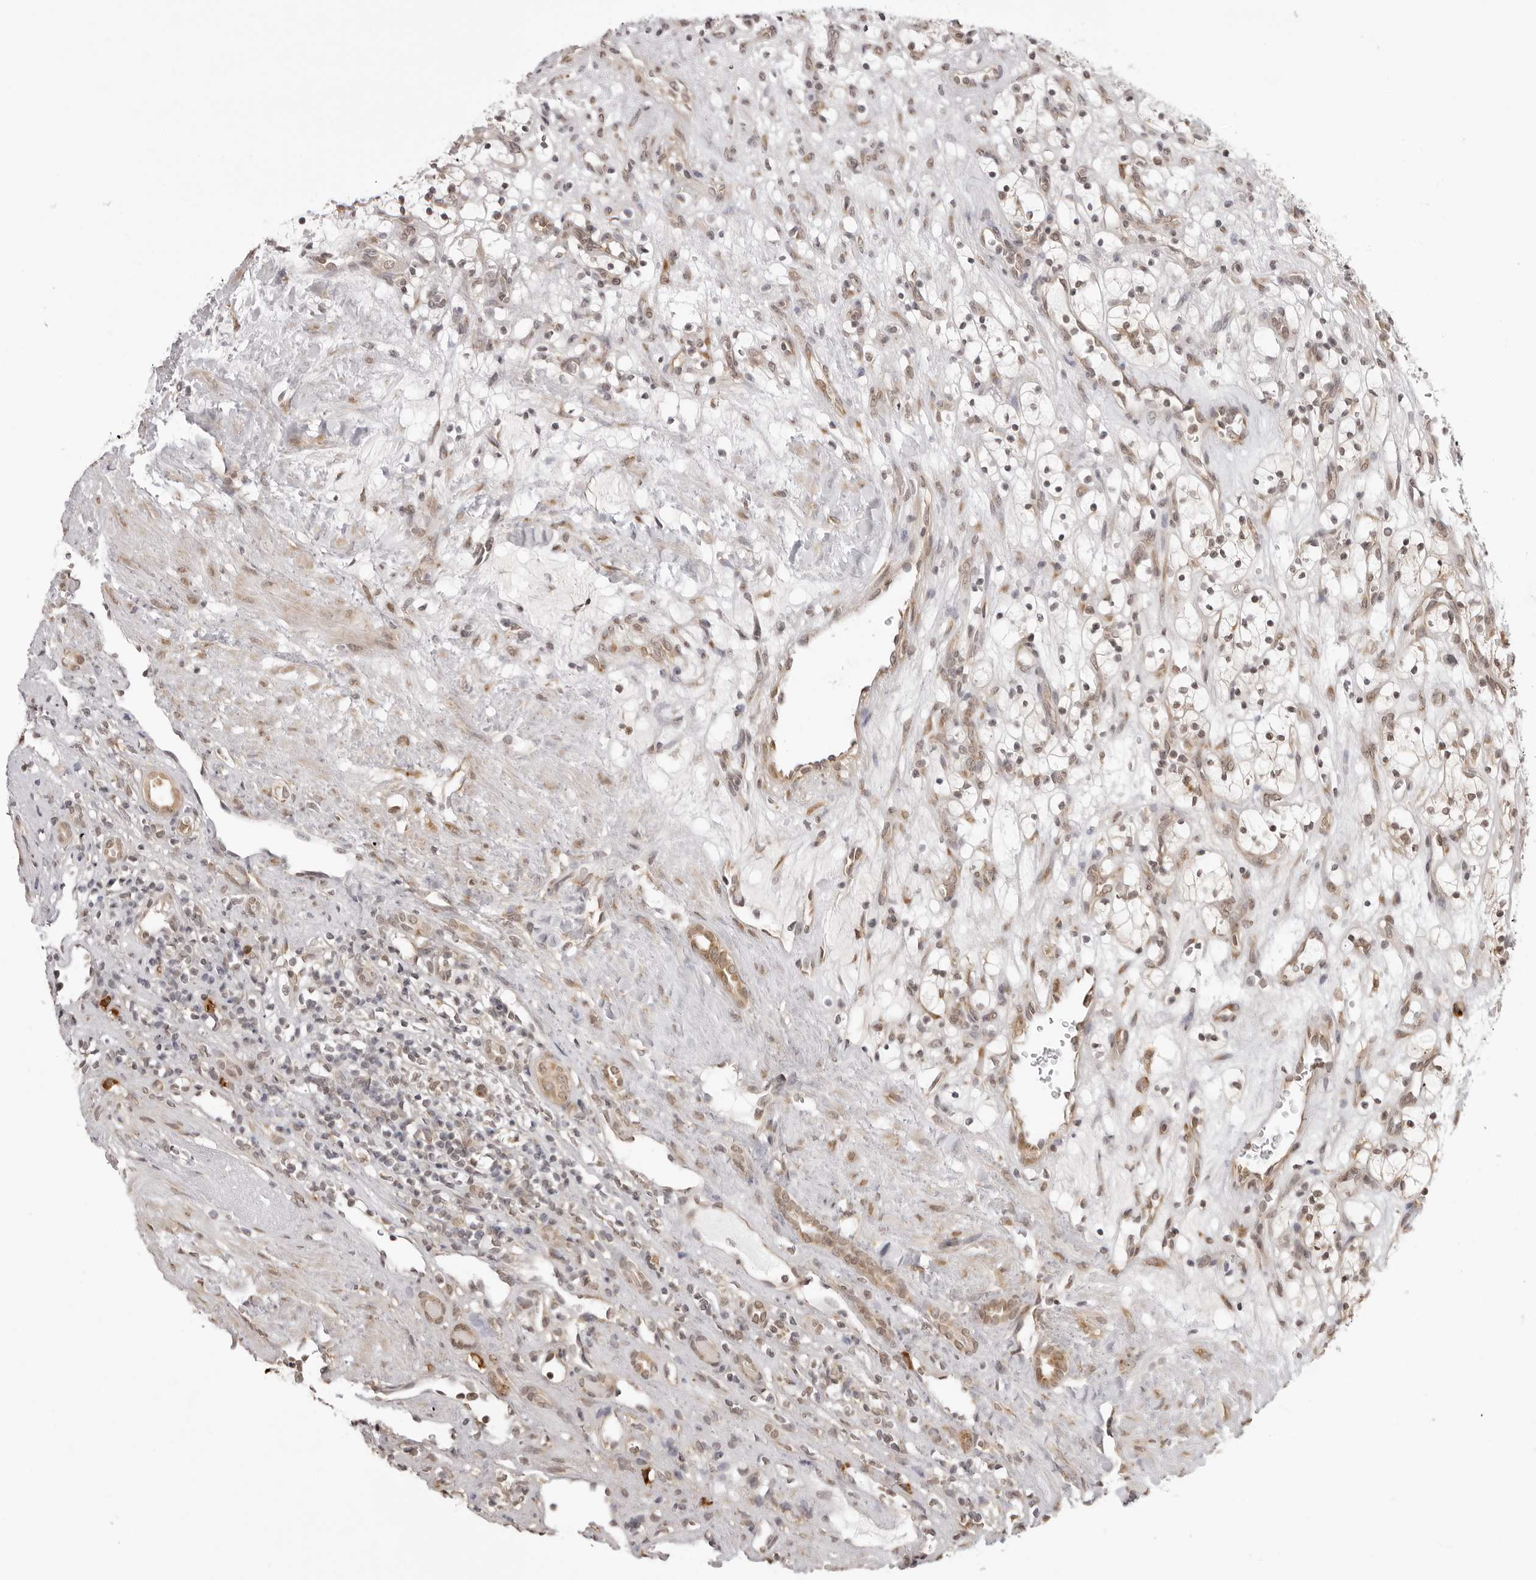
{"staining": {"intensity": "weak", "quantity": "<25%", "location": "cytoplasmic/membranous"}, "tissue": "renal cancer", "cell_type": "Tumor cells", "image_type": "cancer", "snomed": [{"axis": "morphology", "description": "Adenocarcinoma, NOS"}, {"axis": "topography", "description": "Kidney"}], "caption": "Protein analysis of adenocarcinoma (renal) shows no significant expression in tumor cells.", "gene": "ZC3H11A", "patient": {"sex": "female", "age": 57}}